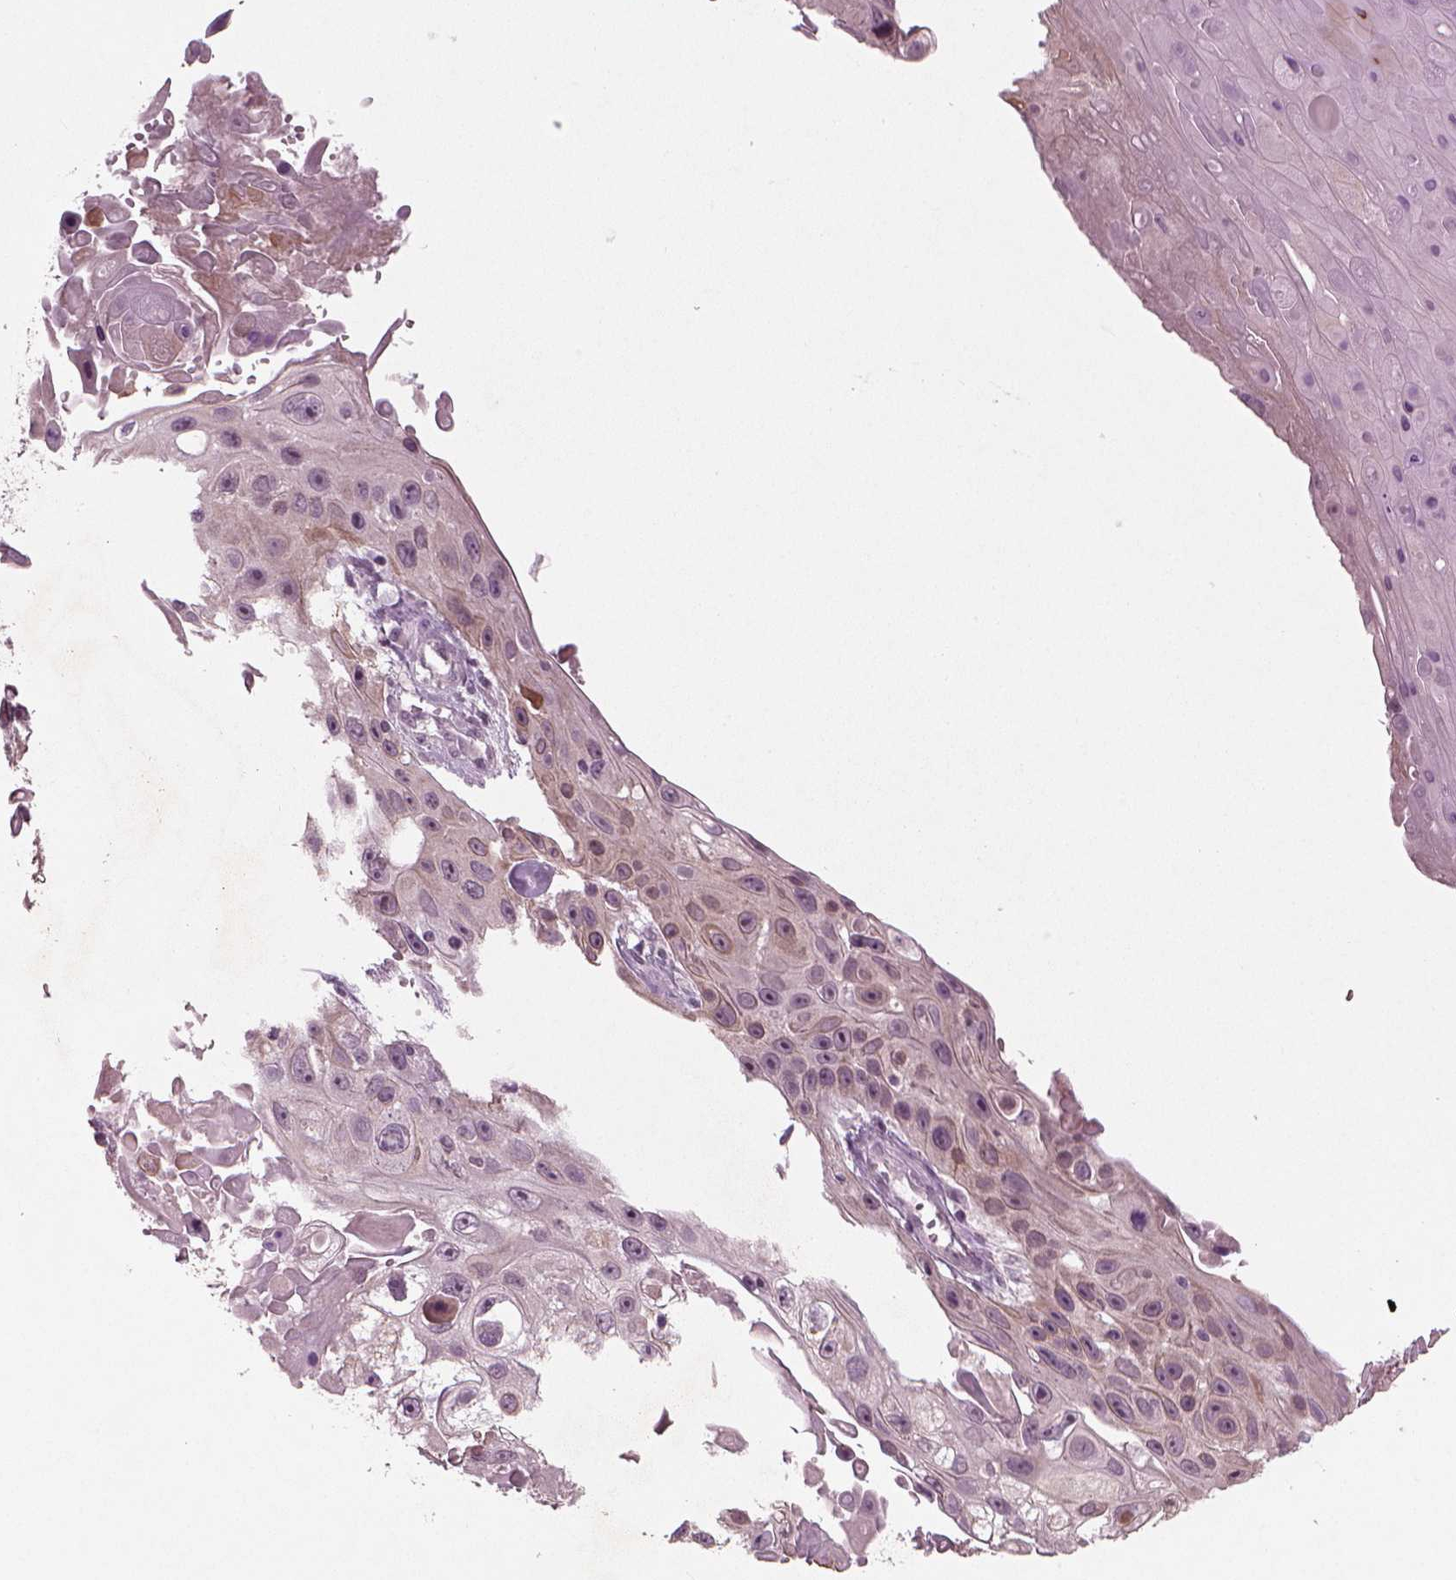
{"staining": {"intensity": "moderate", "quantity": "<25%", "location": "cytoplasmic/membranous"}, "tissue": "skin cancer", "cell_type": "Tumor cells", "image_type": "cancer", "snomed": [{"axis": "morphology", "description": "Squamous cell carcinoma, NOS"}, {"axis": "topography", "description": "Skin"}], "caption": "Immunohistochemical staining of human skin cancer shows low levels of moderate cytoplasmic/membranous protein expression in approximately <25% of tumor cells. (DAB (3,3'-diaminobenzidine) IHC with brightfield microscopy, high magnification).", "gene": "MGAT4D", "patient": {"sex": "male", "age": 82}}